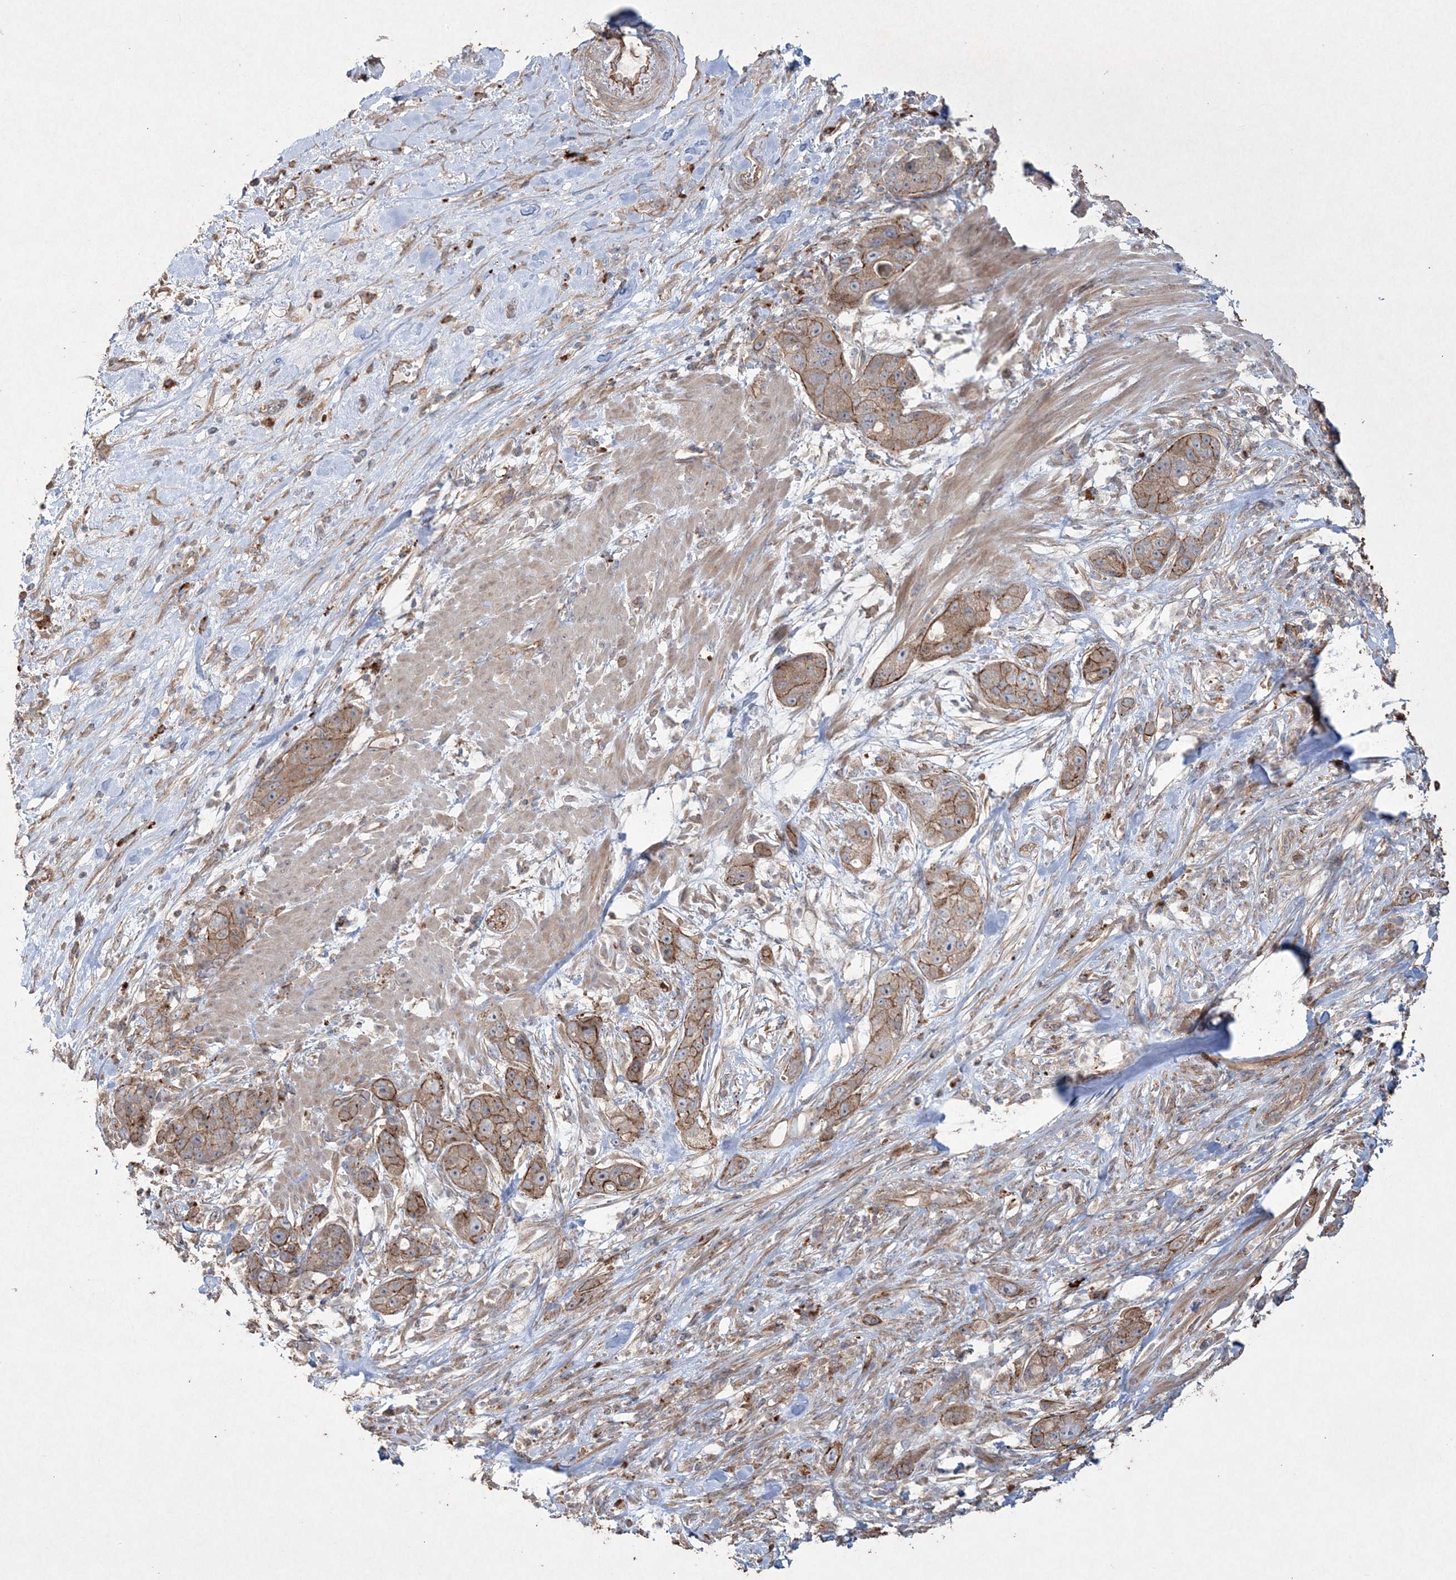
{"staining": {"intensity": "moderate", "quantity": ">75%", "location": "cytoplasmic/membranous"}, "tissue": "pancreatic cancer", "cell_type": "Tumor cells", "image_type": "cancer", "snomed": [{"axis": "morphology", "description": "Adenocarcinoma, NOS"}, {"axis": "topography", "description": "Pancreas"}], "caption": "Immunohistochemistry of adenocarcinoma (pancreatic) exhibits medium levels of moderate cytoplasmic/membranous staining in approximately >75% of tumor cells. The staining was performed using DAB (3,3'-diaminobenzidine) to visualize the protein expression in brown, while the nuclei were stained in blue with hematoxylin (Magnification: 20x).", "gene": "TTC7A", "patient": {"sex": "female", "age": 78}}